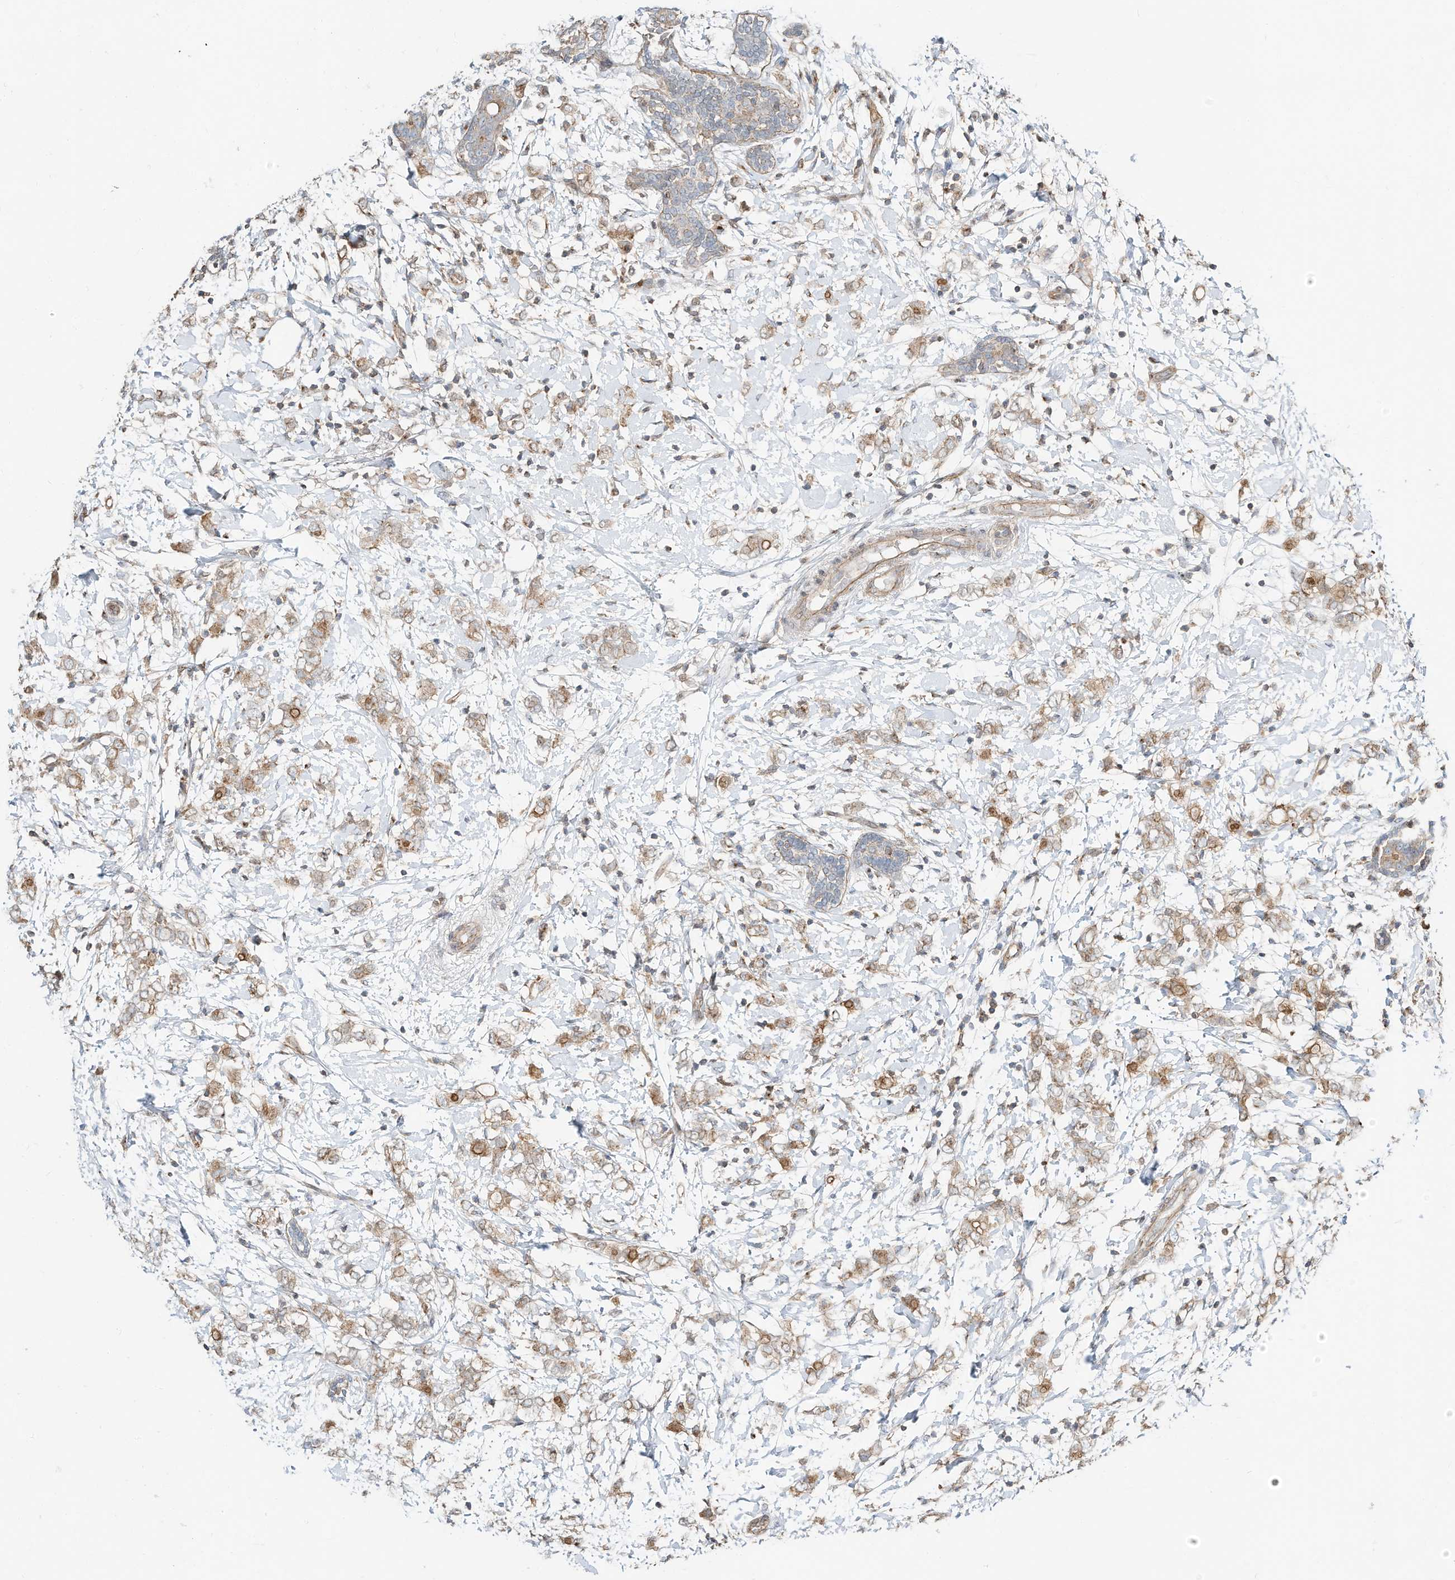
{"staining": {"intensity": "moderate", "quantity": ">75%", "location": "cytoplasmic/membranous"}, "tissue": "breast cancer", "cell_type": "Tumor cells", "image_type": "cancer", "snomed": [{"axis": "morphology", "description": "Normal tissue, NOS"}, {"axis": "morphology", "description": "Lobular carcinoma"}, {"axis": "topography", "description": "Breast"}], "caption": "There is medium levels of moderate cytoplasmic/membranous staining in tumor cells of breast cancer (lobular carcinoma), as demonstrated by immunohistochemical staining (brown color).", "gene": "CUX1", "patient": {"sex": "female", "age": 47}}